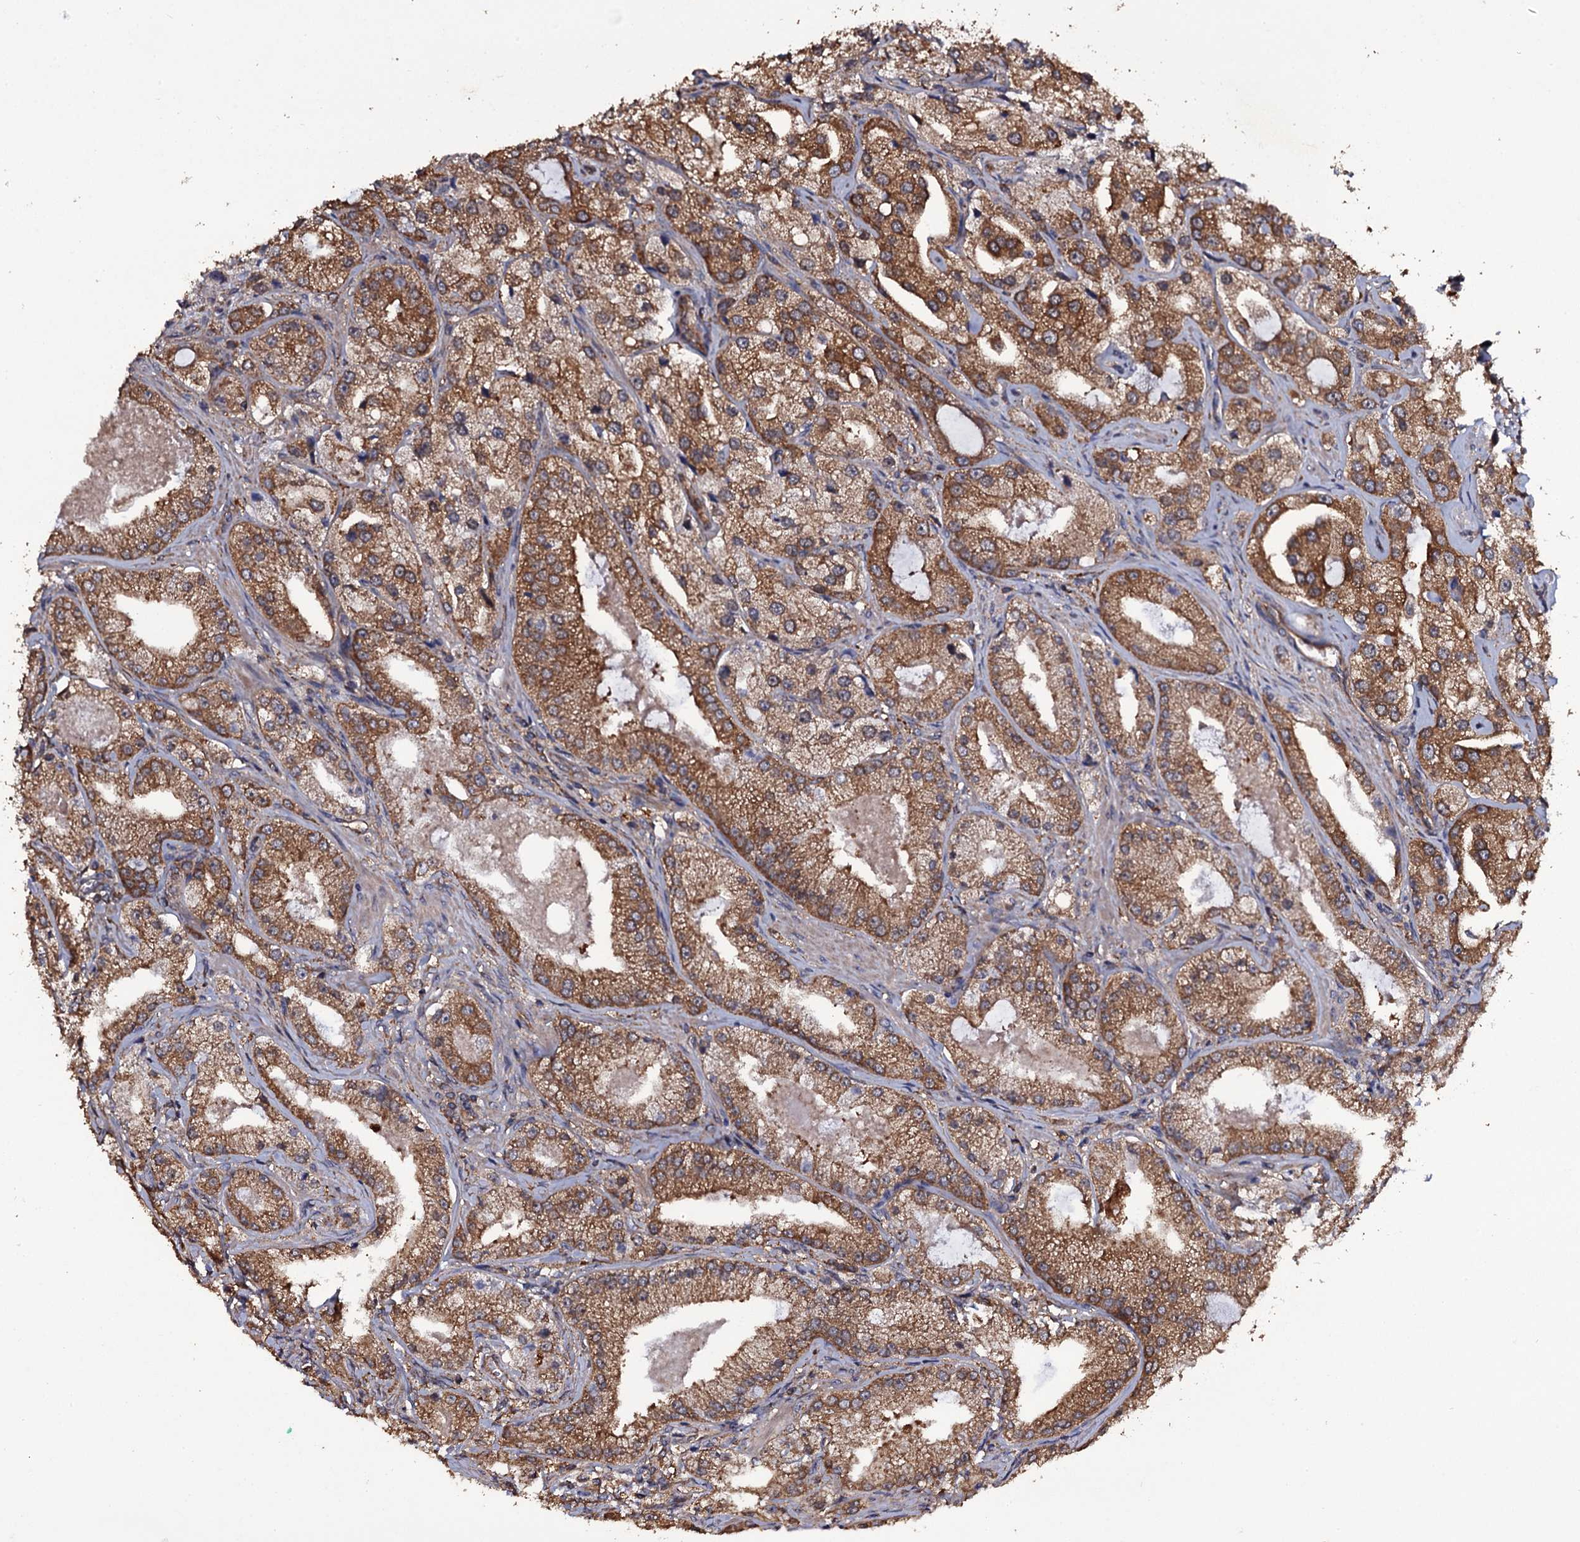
{"staining": {"intensity": "moderate", "quantity": ">75%", "location": "cytoplasmic/membranous"}, "tissue": "prostate cancer", "cell_type": "Tumor cells", "image_type": "cancer", "snomed": [{"axis": "morphology", "description": "Adenocarcinoma, Low grade"}, {"axis": "topography", "description": "Prostate"}], "caption": "A histopathology image showing moderate cytoplasmic/membranous positivity in about >75% of tumor cells in prostate low-grade adenocarcinoma, as visualized by brown immunohistochemical staining.", "gene": "TTC23", "patient": {"sex": "male", "age": 69}}